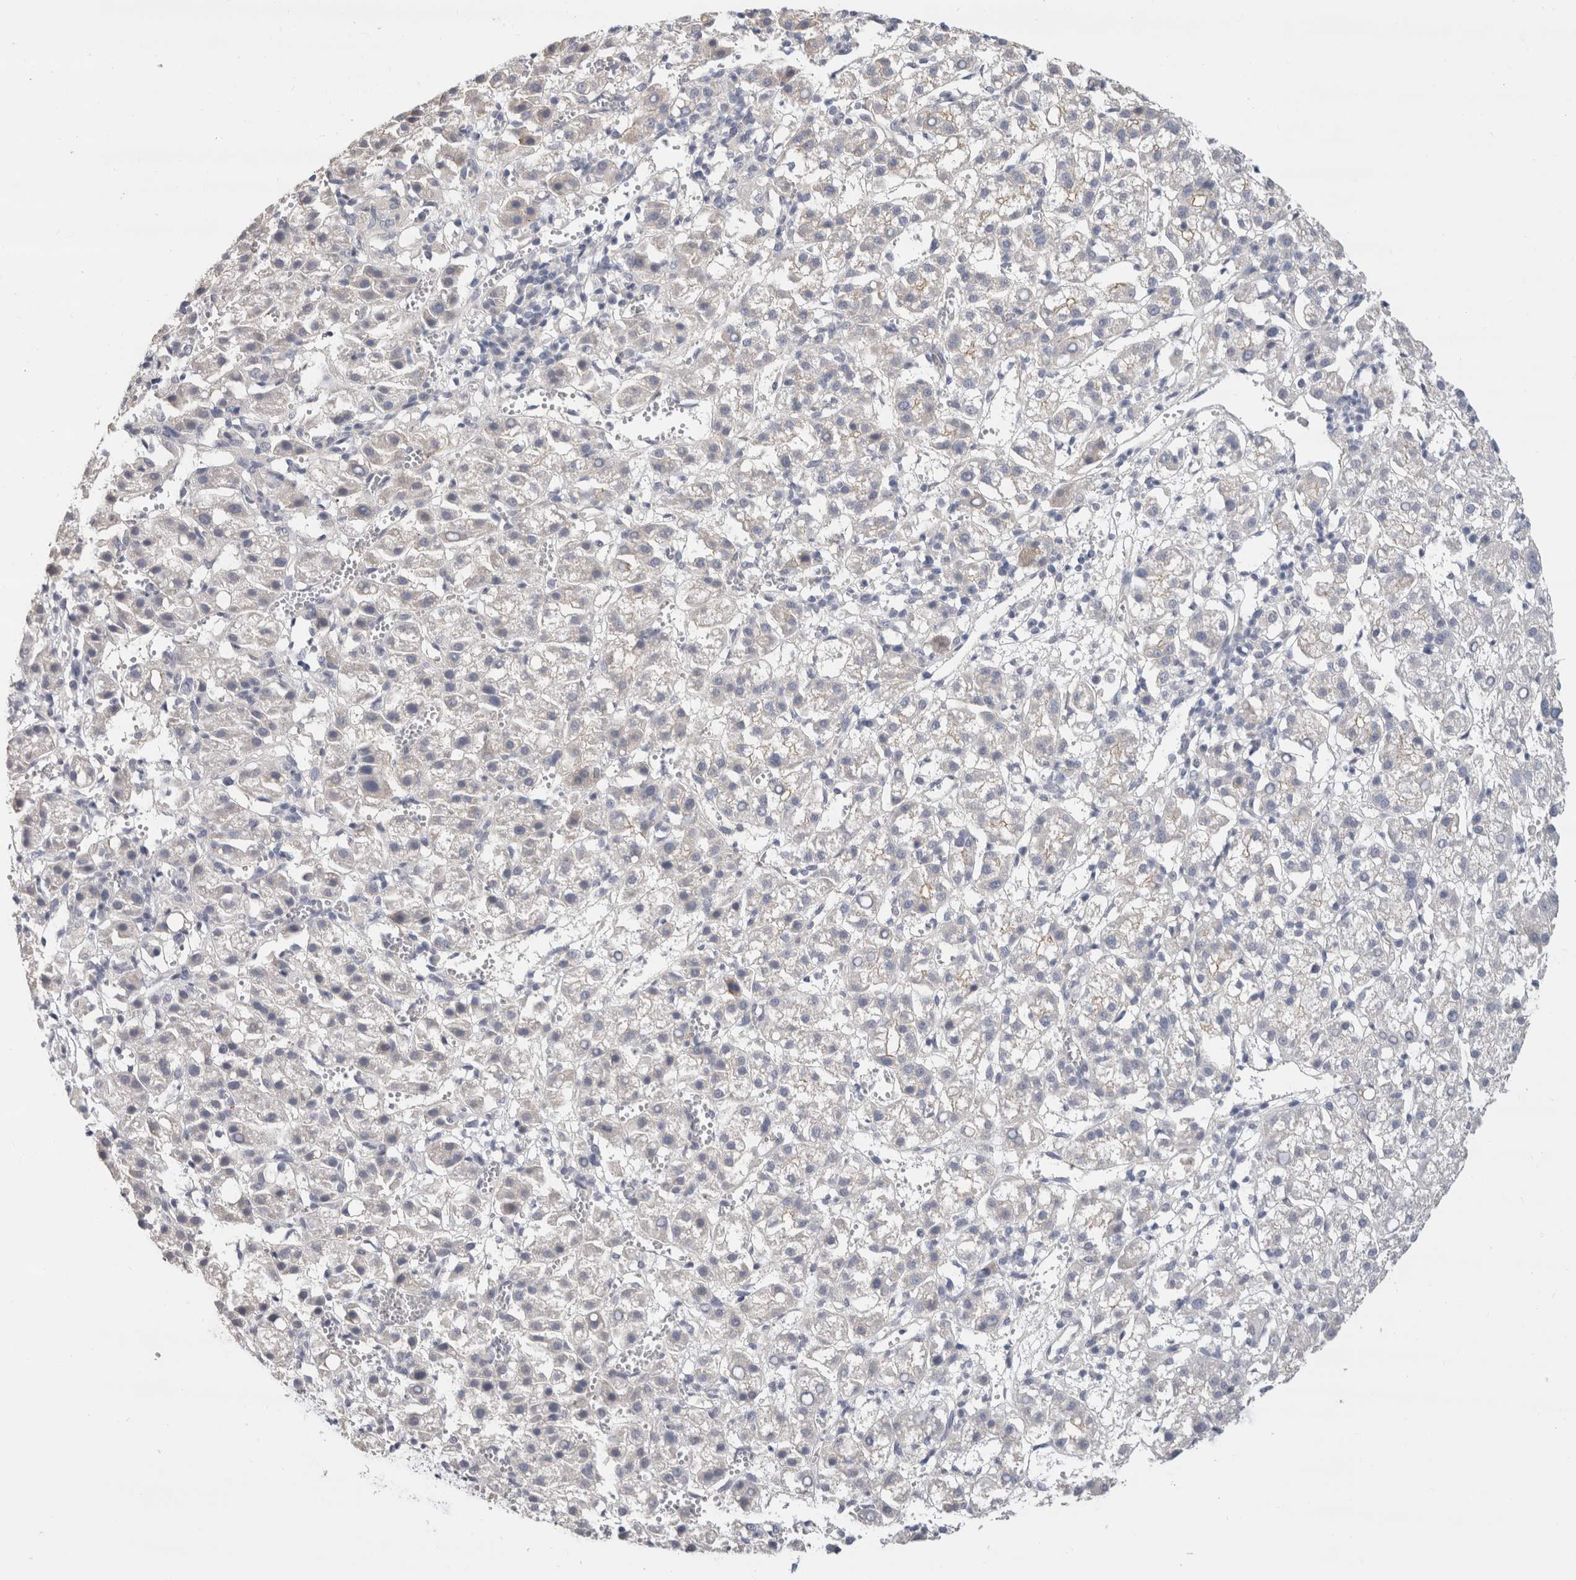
{"staining": {"intensity": "negative", "quantity": "none", "location": "none"}, "tissue": "liver cancer", "cell_type": "Tumor cells", "image_type": "cancer", "snomed": [{"axis": "morphology", "description": "Carcinoma, Hepatocellular, NOS"}, {"axis": "topography", "description": "Liver"}], "caption": "Tumor cells are negative for protein expression in human hepatocellular carcinoma (liver).", "gene": "AFP", "patient": {"sex": "female", "age": 58}}